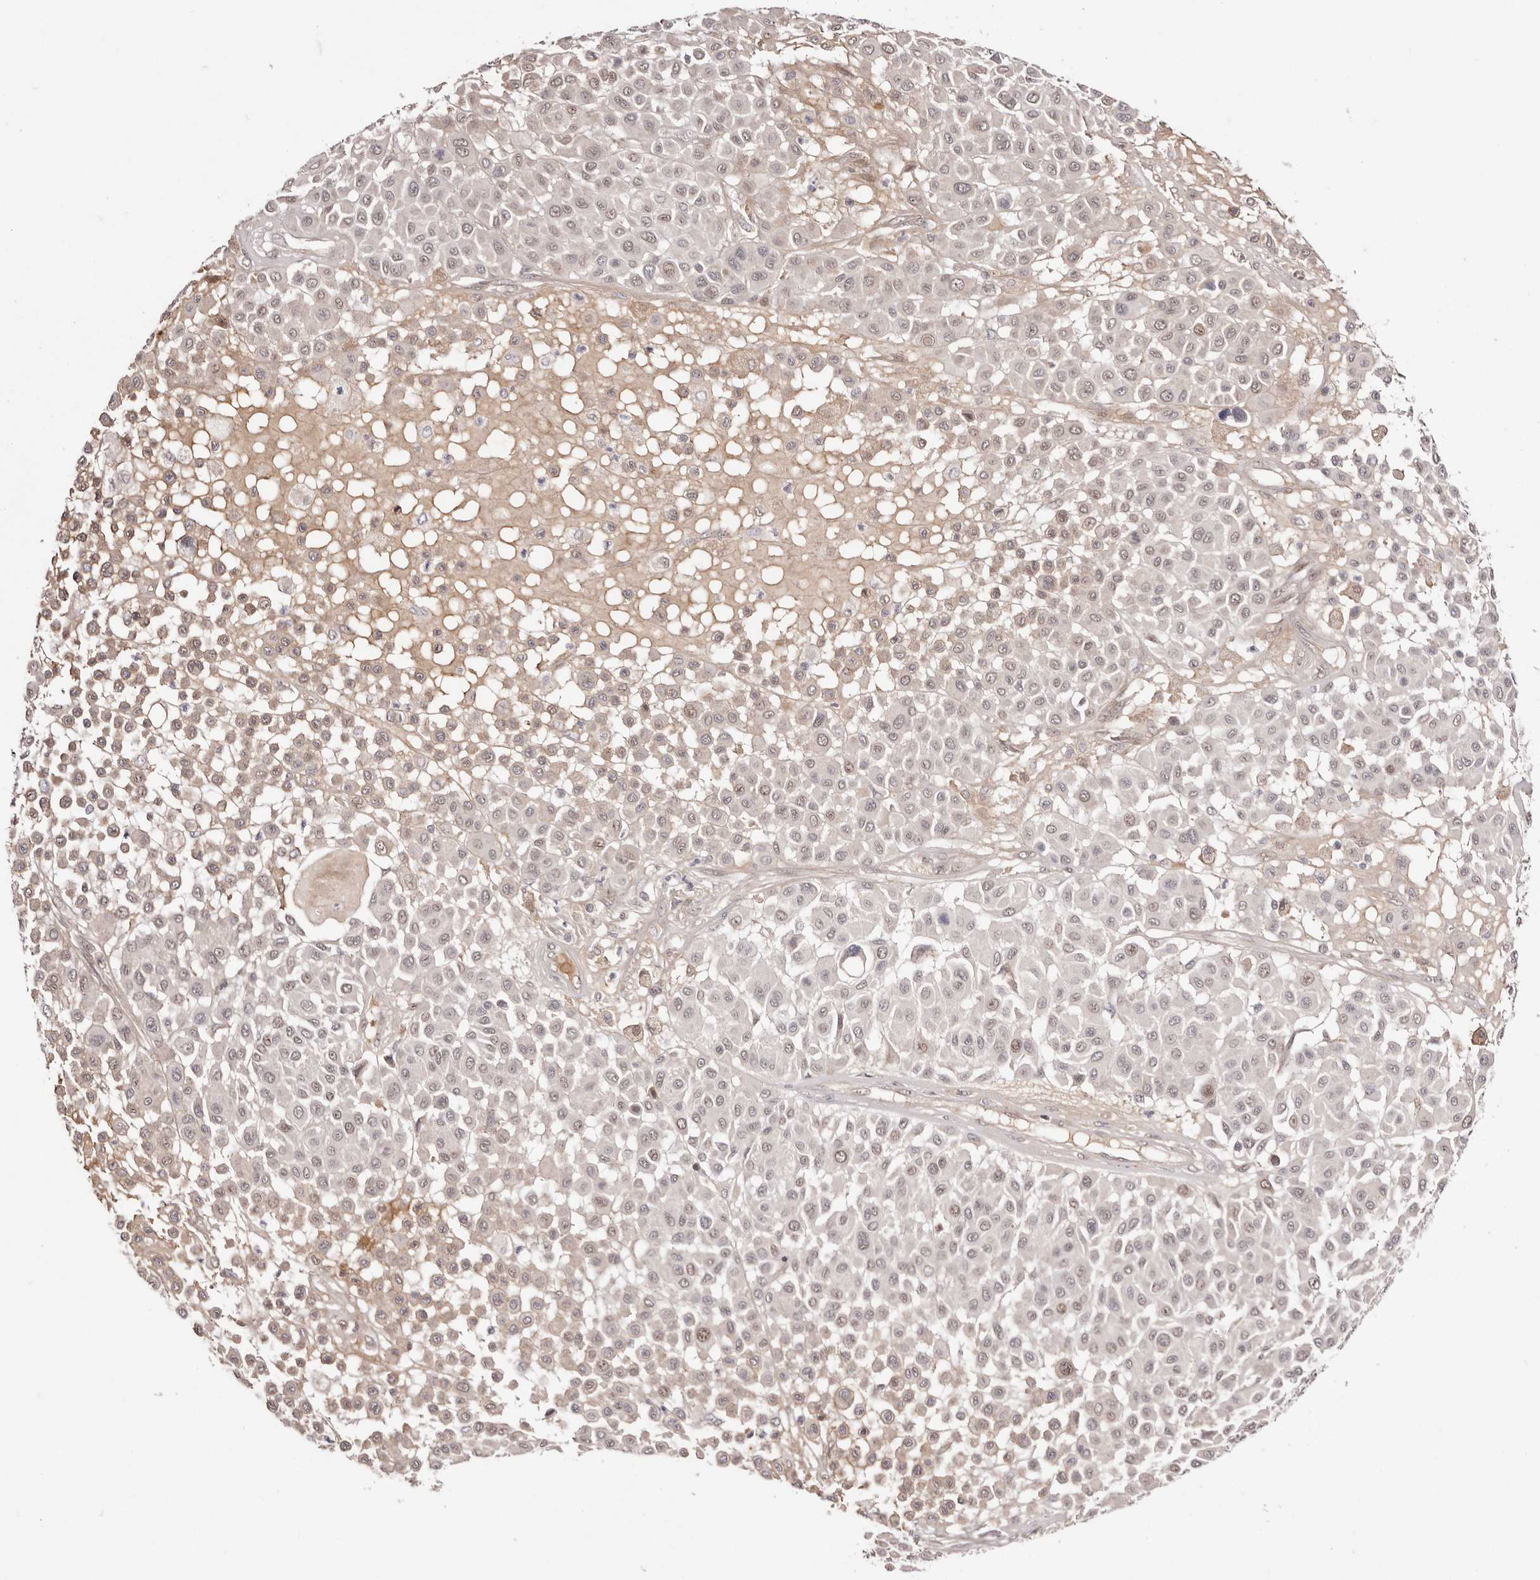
{"staining": {"intensity": "weak", "quantity": "<25%", "location": "cytoplasmic/membranous"}, "tissue": "melanoma", "cell_type": "Tumor cells", "image_type": "cancer", "snomed": [{"axis": "morphology", "description": "Malignant melanoma, Metastatic site"}, {"axis": "topography", "description": "Soft tissue"}], "caption": "An immunohistochemistry (IHC) histopathology image of melanoma is shown. There is no staining in tumor cells of melanoma.", "gene": "EGR3", "patient": {"sex": "male", "age": 41}}